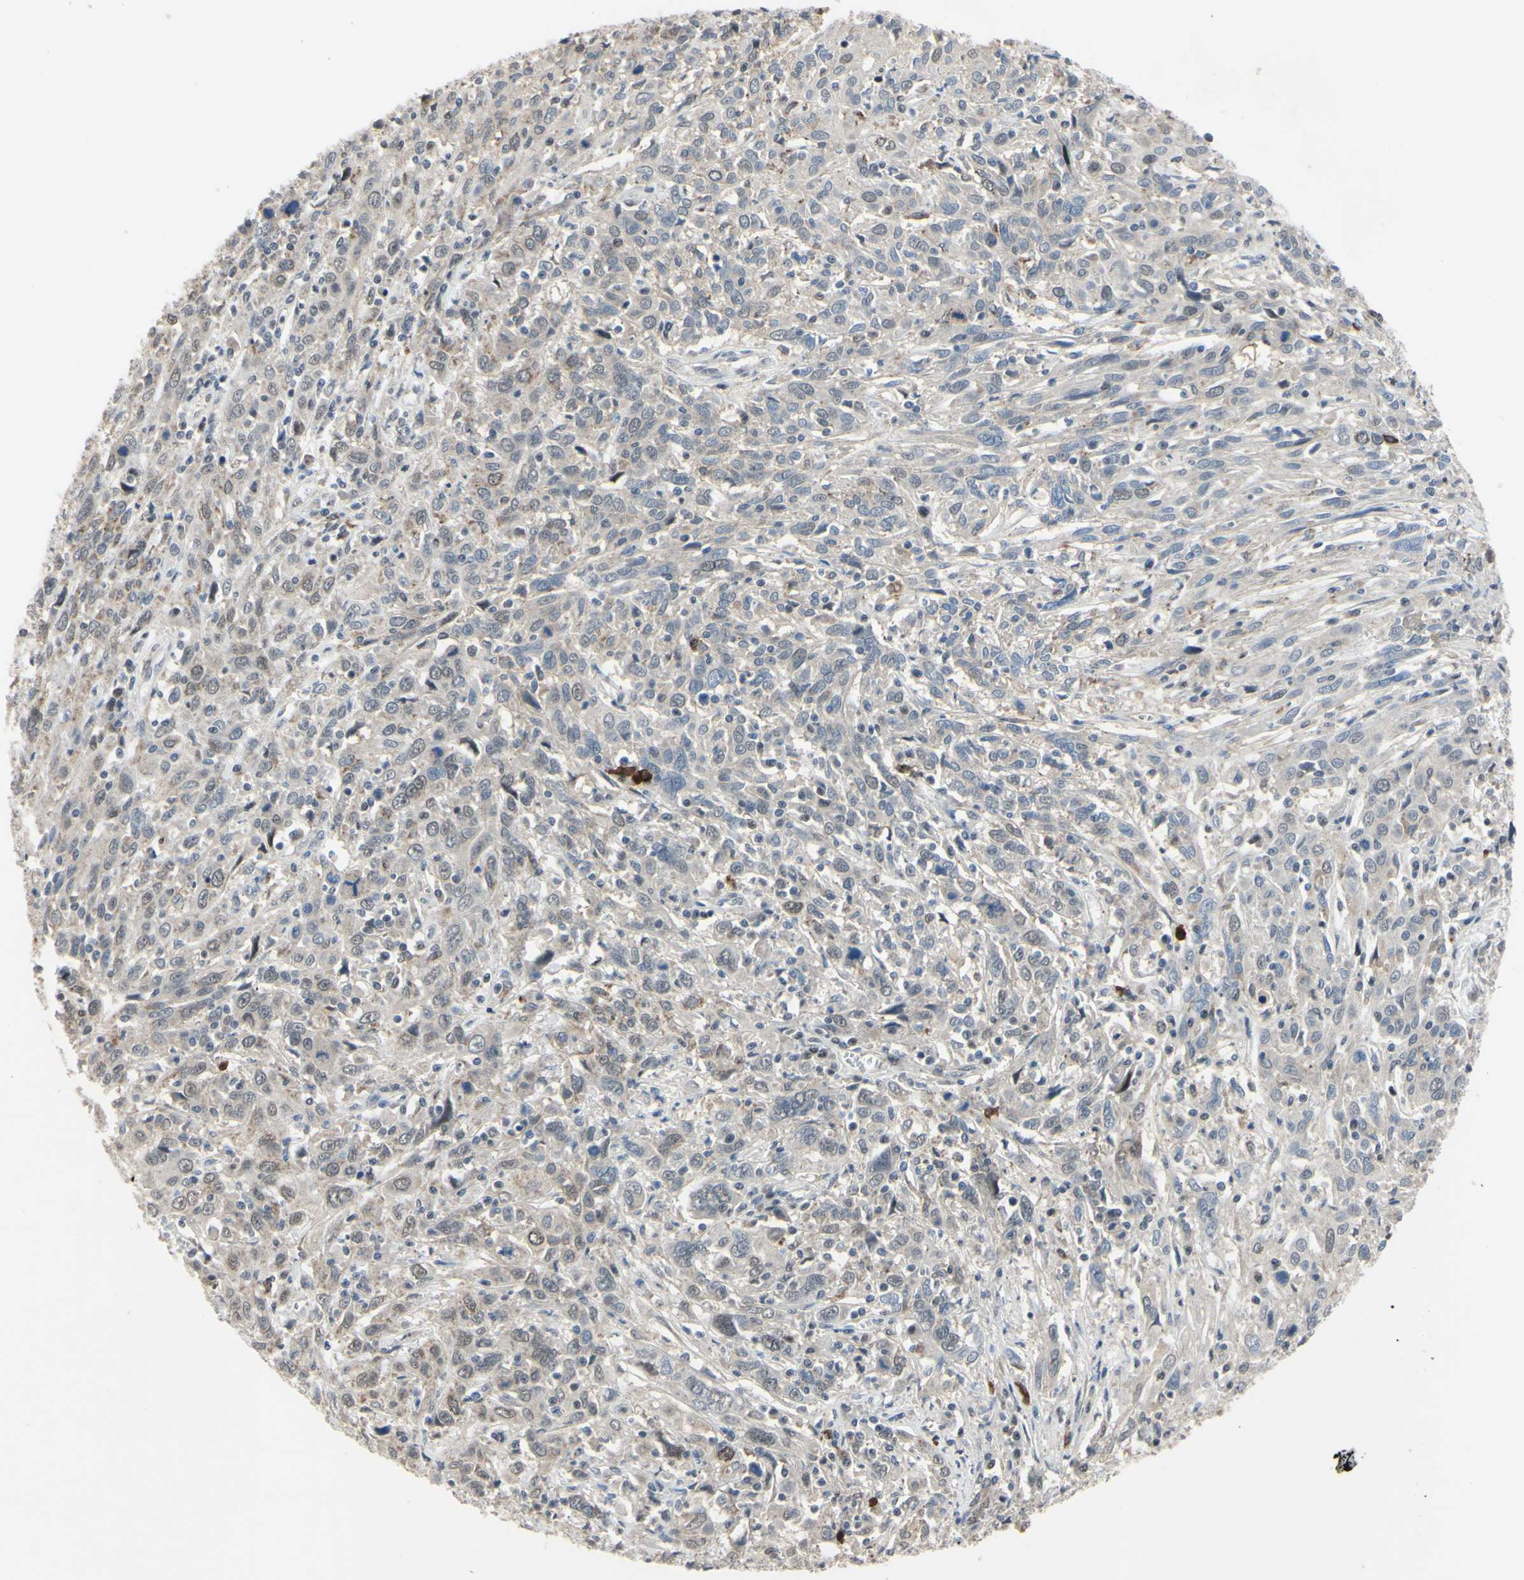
{"staining": {"intensity": "weak", "quantity": "<25%", "location": "nuclear"}, "tissue": "cervical cancer", "cell_type": "Tumor cells", "image_type": "cancer", "snomed": [{"axis": "morphology", "description": "Squamous cell carcinoma, NOS"}, {"axis": "topography", "description": "Cervix"}], "caption": "Tumor cells are negative for brown protein staining in cervical cancer.", "gene": "LHX9", "patient": {"sex": "female", "age": 46}}